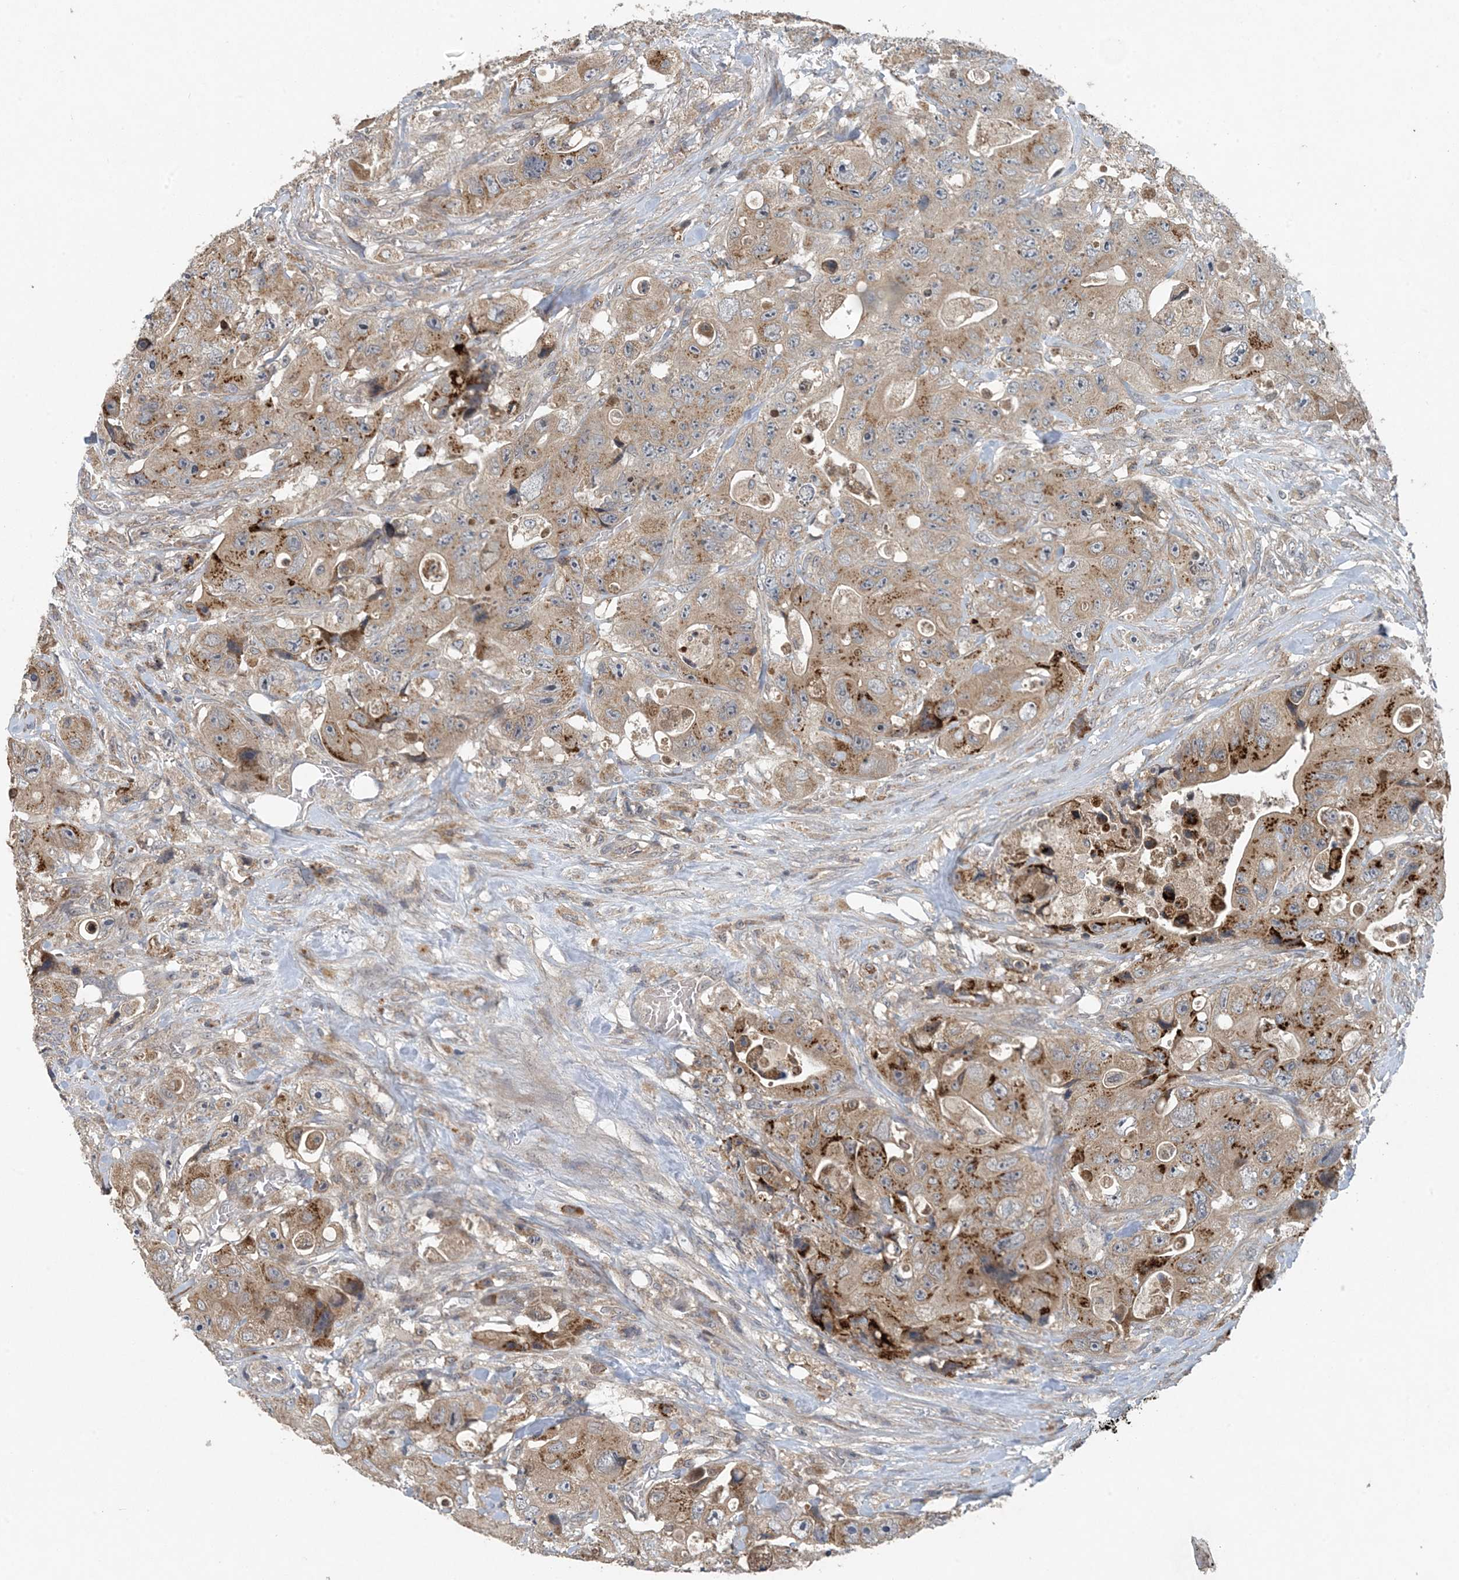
{"staining": {"intensity": "strong", "quantity": "25%-75%", "location": "cytoplasmic/membranous"}, "tissue": "colorectal cancer", "cell_type": "Tumor cells", "image_type": "cancer", "snomed": [{"axis": "morphology", "description": "Adenocarcinoma, NOS"}, {"axis": "topography", "description": "Colon"}], "caption": "Strong cytoplasmic/membranous protein expression is identified in approximately 25%-75% of tumor cells in colorectal cancer.", "gene": "MYO9B", "patient": {"sex": "female", "age": 46}}